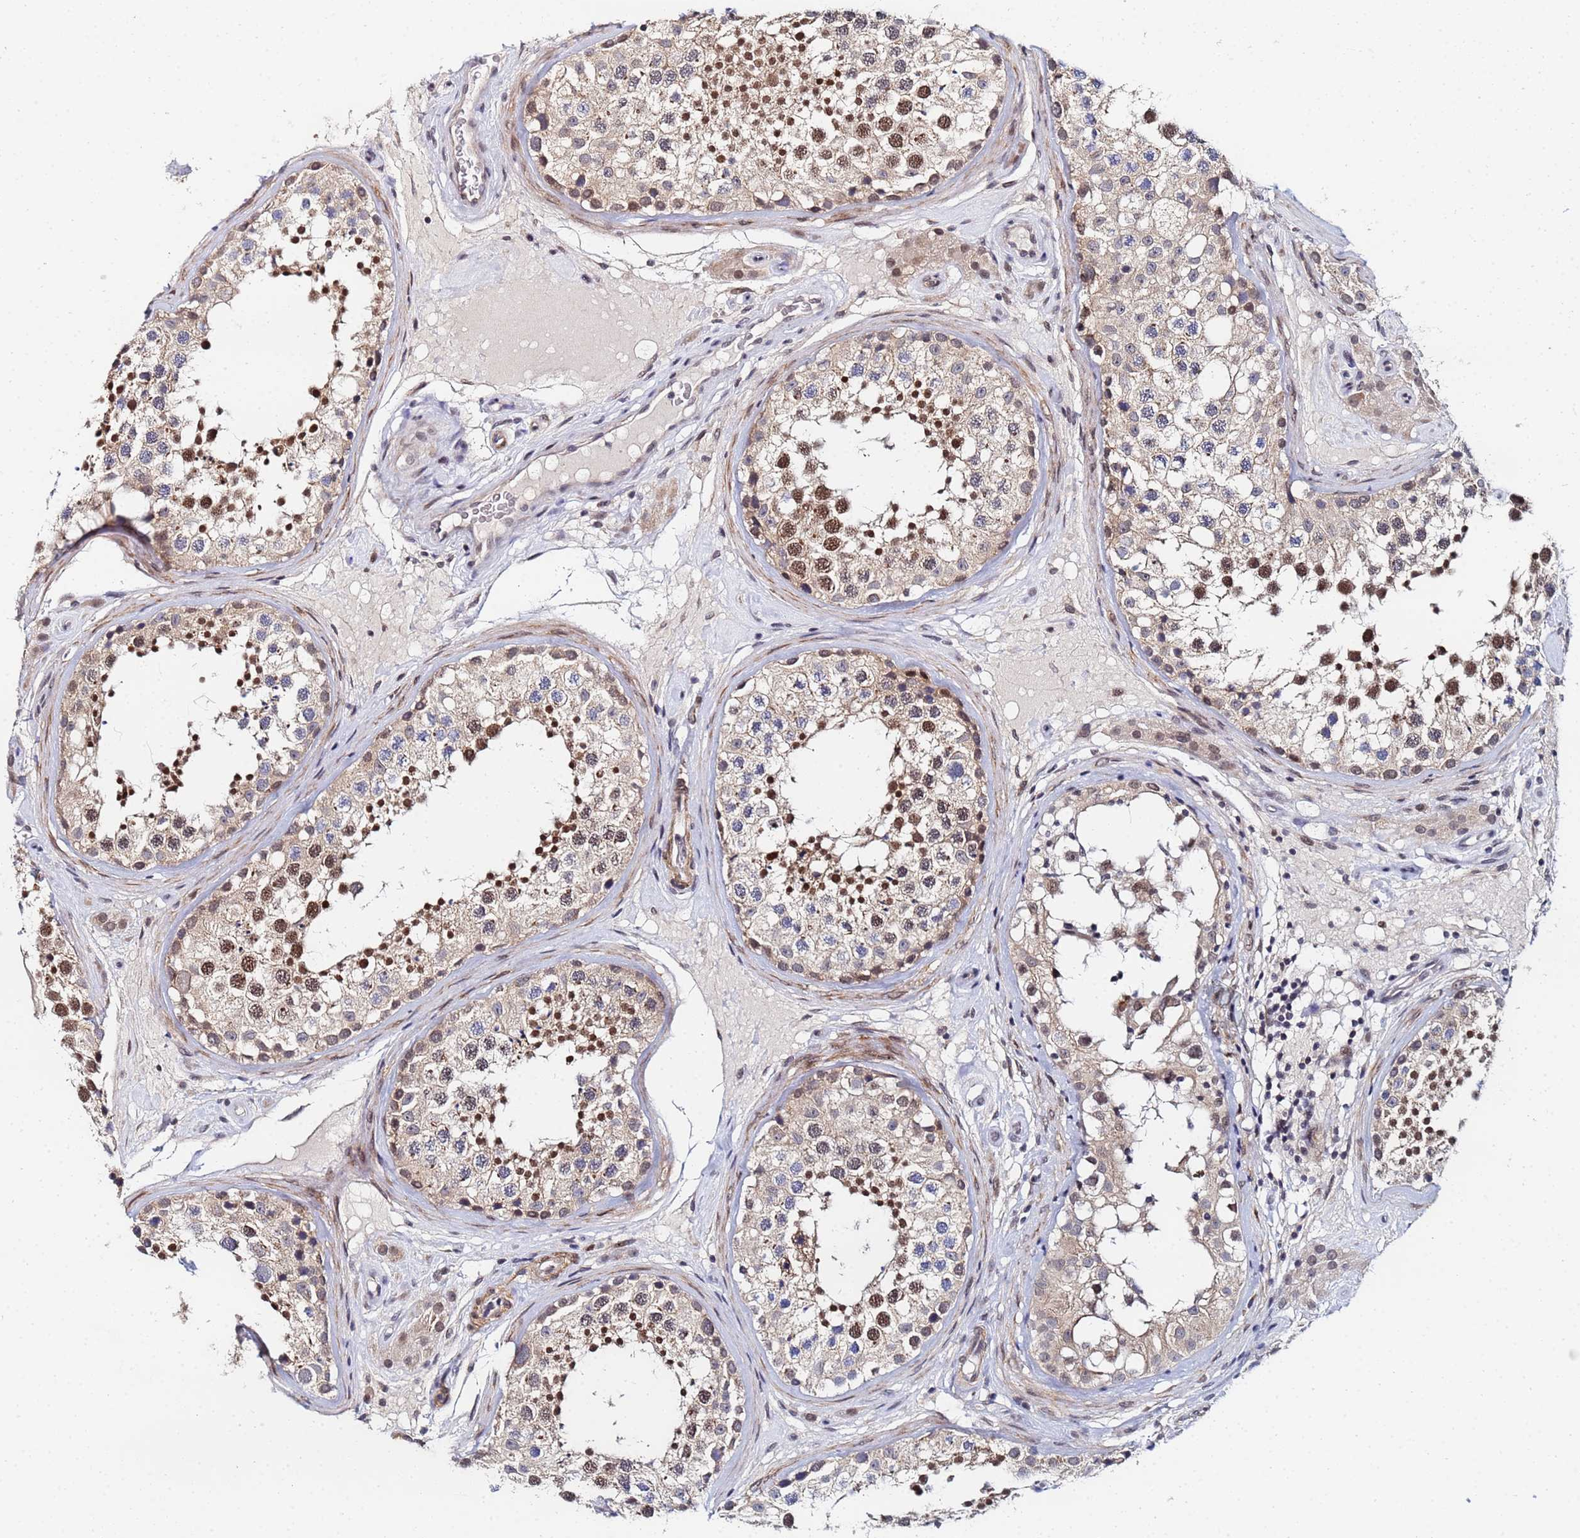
{"staining": {"intensity": "moderate", "quantity": "25%-75%", "location": "cytoplasmic/membranous,nuclear"}, "tissue": "testis", "cell_type": "Cells in seminiferous ducts", "image_type": "normal", "snomed": [{"axis": "morphology", "description": "Normal tissue, NOS"}, {"axis": "topography", "description": "Testis"}], "caption": "Immunohistochemical staining of normal testis demonstrates medium levels of moderate cytoplasmic/membranous,nuclear staining in about 25%-75% of cells in seminiferous ducts. (Stains: DAB in brown, nuclei in blue, Microscopy: brightfield microscopy at high magnification).", "gene": "MTCL1", "patient": {"sex": "male", "age": 46}}